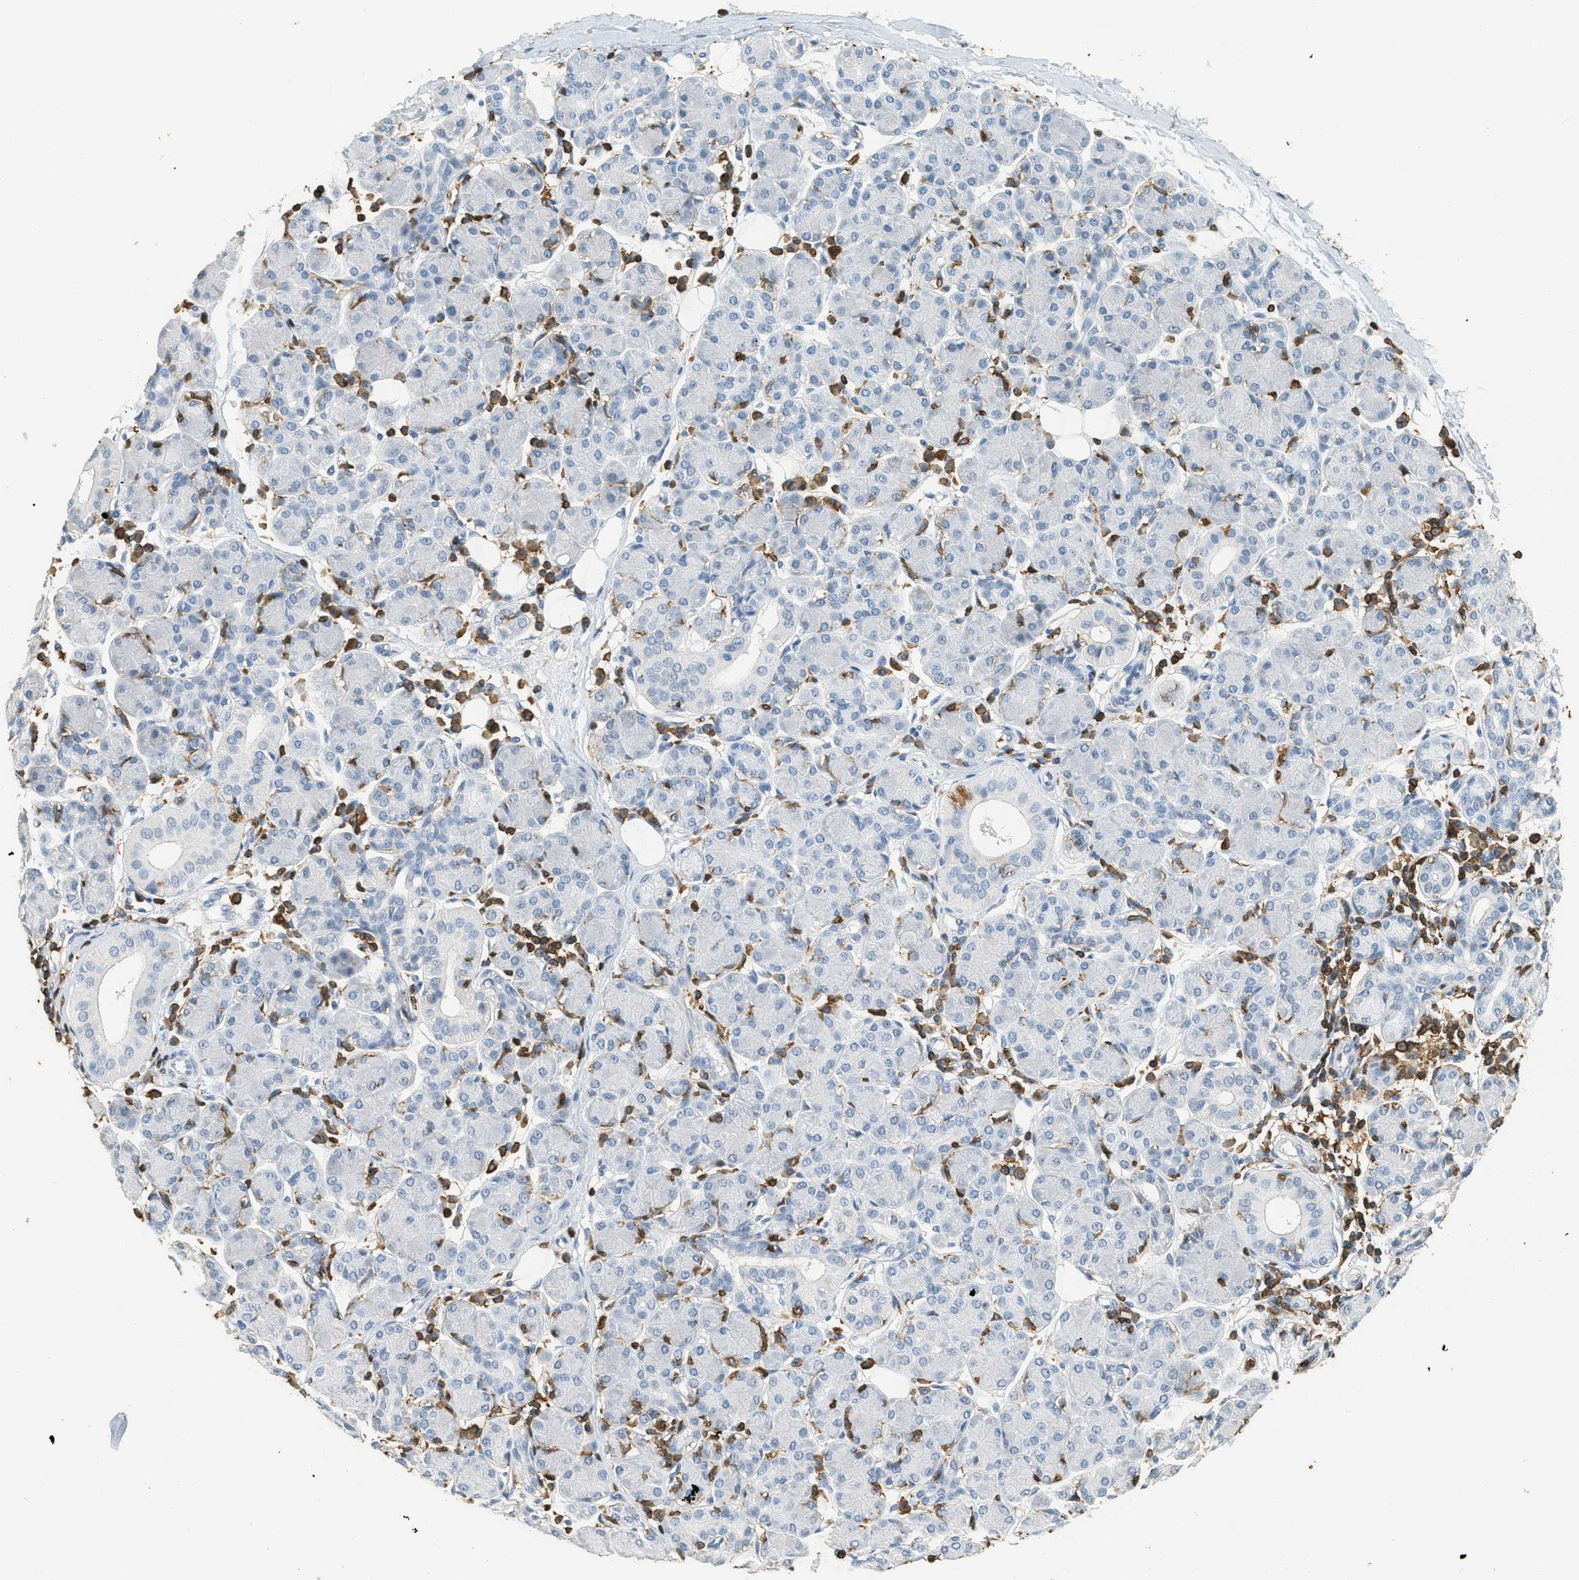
{"staining": {"intensity": "negative", "quantity": "none", "location": "none"}, "tissue": "salivary gland", "cell_type": "Glandular cells", "image_type": "normal", "snomed": [{"axis": "morphology", "description": "Normal tissue, NOS"}, {"axis": "morphology", "description": "Inflammation, NOS"}, {"axis": "topography", "description": "Lymph node"}, {"axis": "topography", "description": "Salivary gland"}], "caption": "Immunohistochemistry of normal salivary gland reveals no expression in glandular cells.", "gene": "LSP1", "patient": {"sex": "male", "age": 3}}